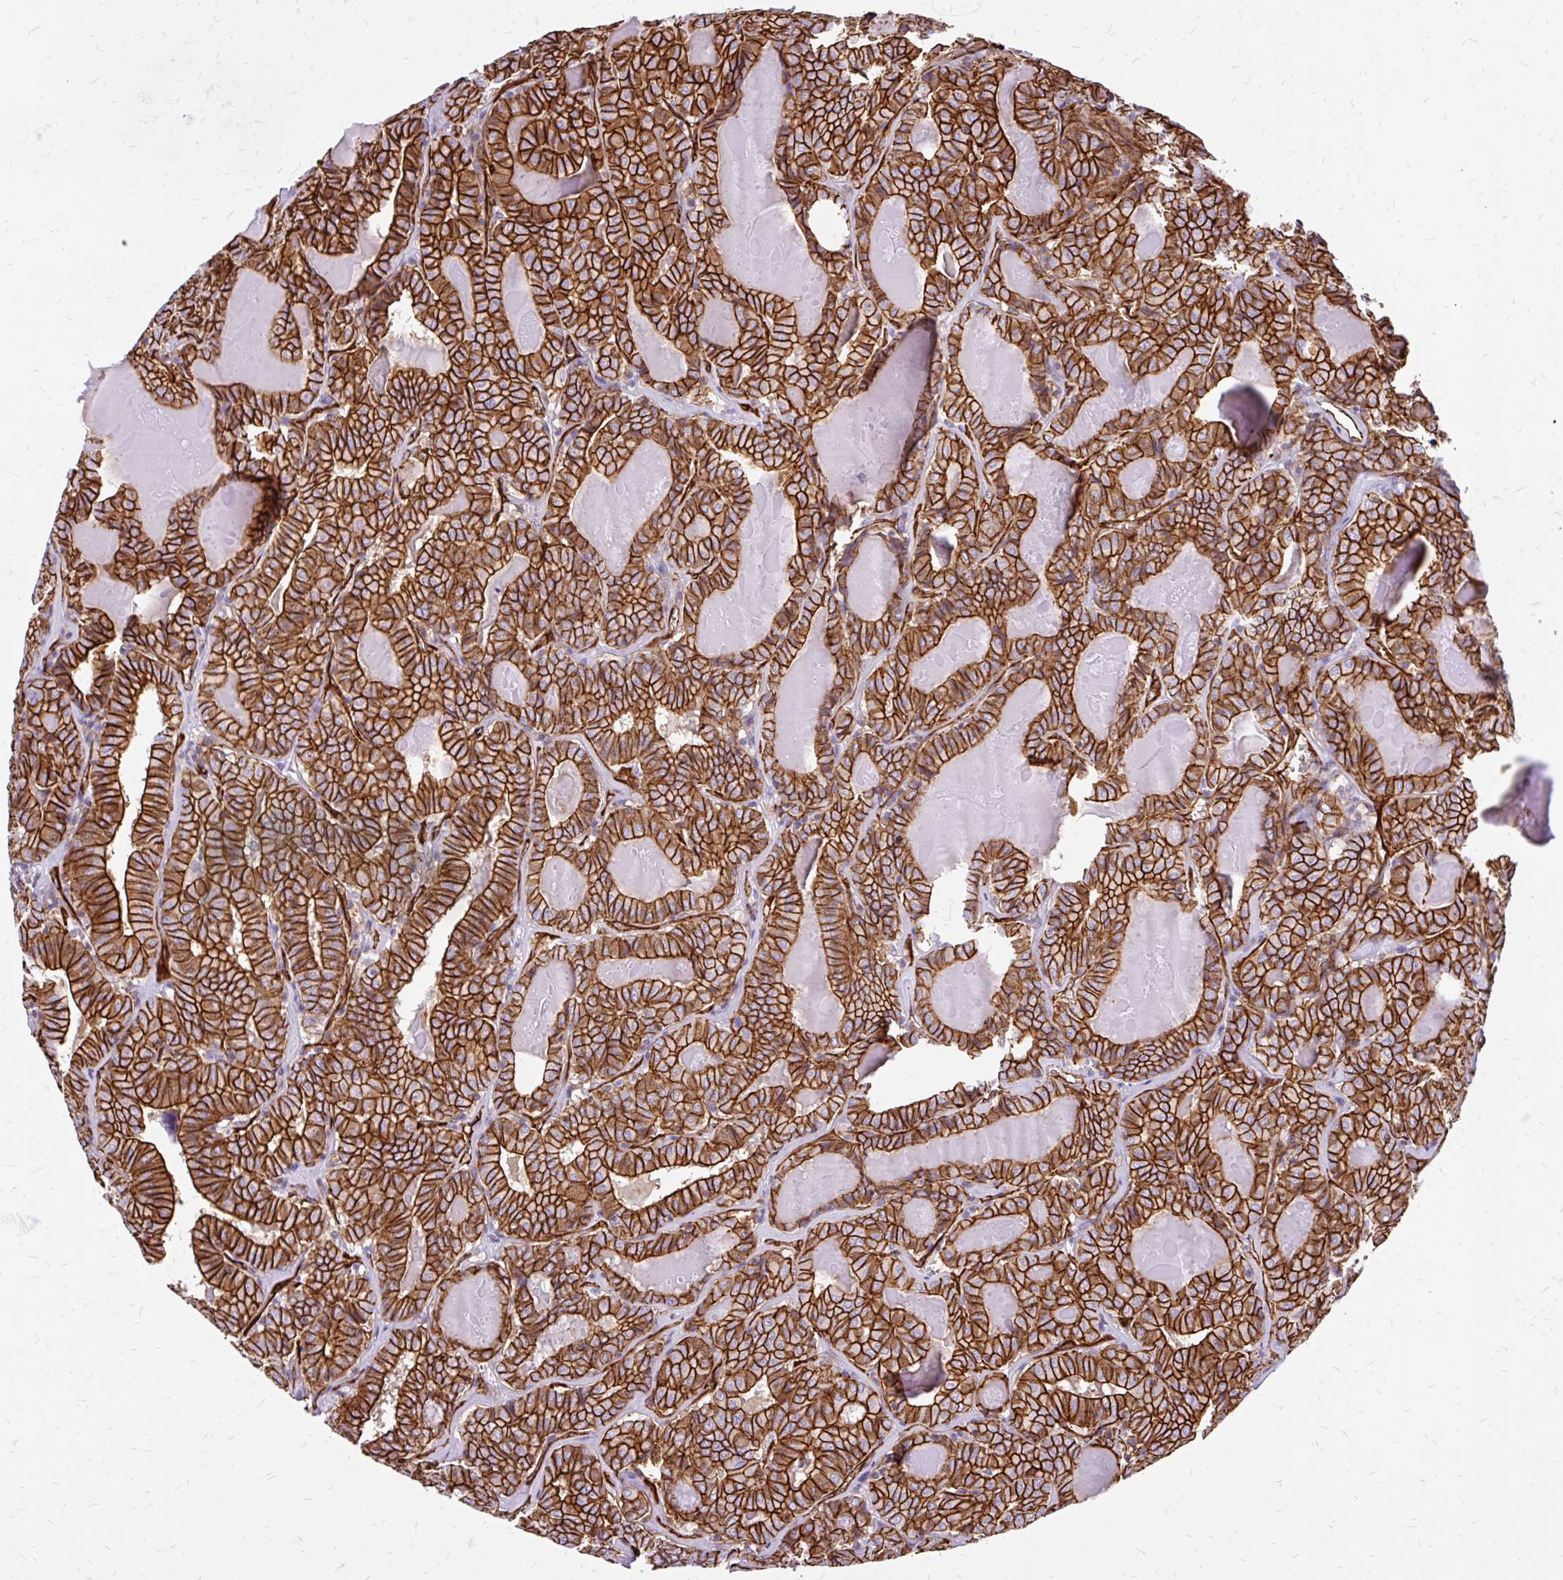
{"staining": {"intensity": "strong", "quantity": ">75%", "location": "cytoplasmic/membranous"}, "tissue": "thyroid cancer", "cell_type": "Tumor cells", "image_type": "cancer", "snomed": [{"axis": "morphology", "description": "Papillary adenocarcinoma, NOS"}, {"axis": "topography", "description": "Thyroid gland"}], "caption": "This micrograph demonstrates thyroid cancer stained with IHC to label a protein in brown. The cytoplasmic/membranous of tumor cells show strong positivity for the protein. Nuclei are counter-stained blue.", "gene": "MAP1LC3B", "patient": {"sex": "female", "age": 72}}